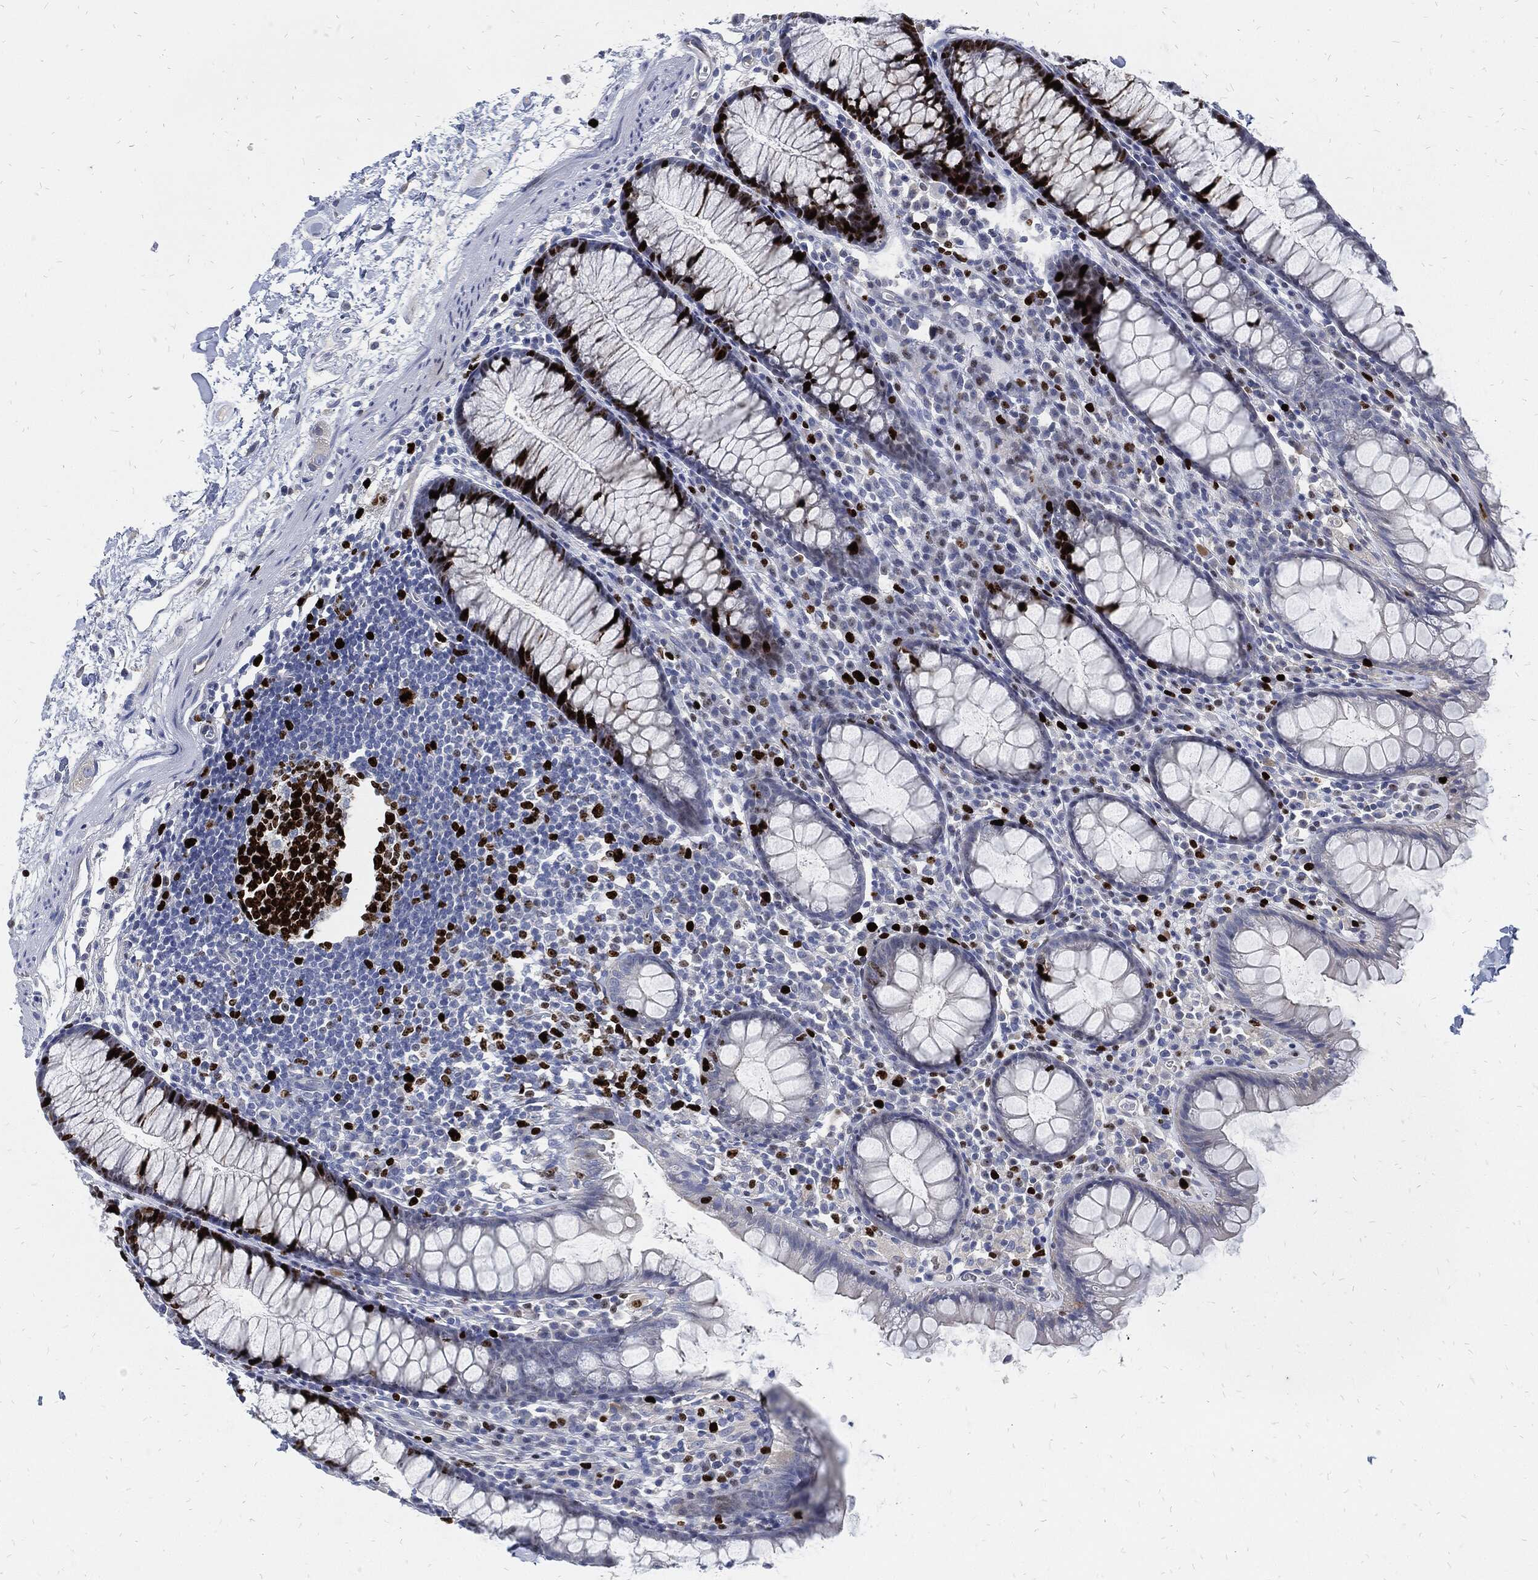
{"staining": {"intensity": "negative", "quantity": "none", "location": "none"}, "tissue": "colon", "cell_type": "Endothelial cells", "image_type": "normal", "snomed": [{"axis": "morphology", "description": "Normal tissue, NOS"}, {"axis": "topography", "description": "Colon"}], "caption": "The immunohistochemistry histopathology image has no significant expression in endothelial cells of colon.", "gene": "MKI67", "patient": {"sex": "male", "age": 76}}